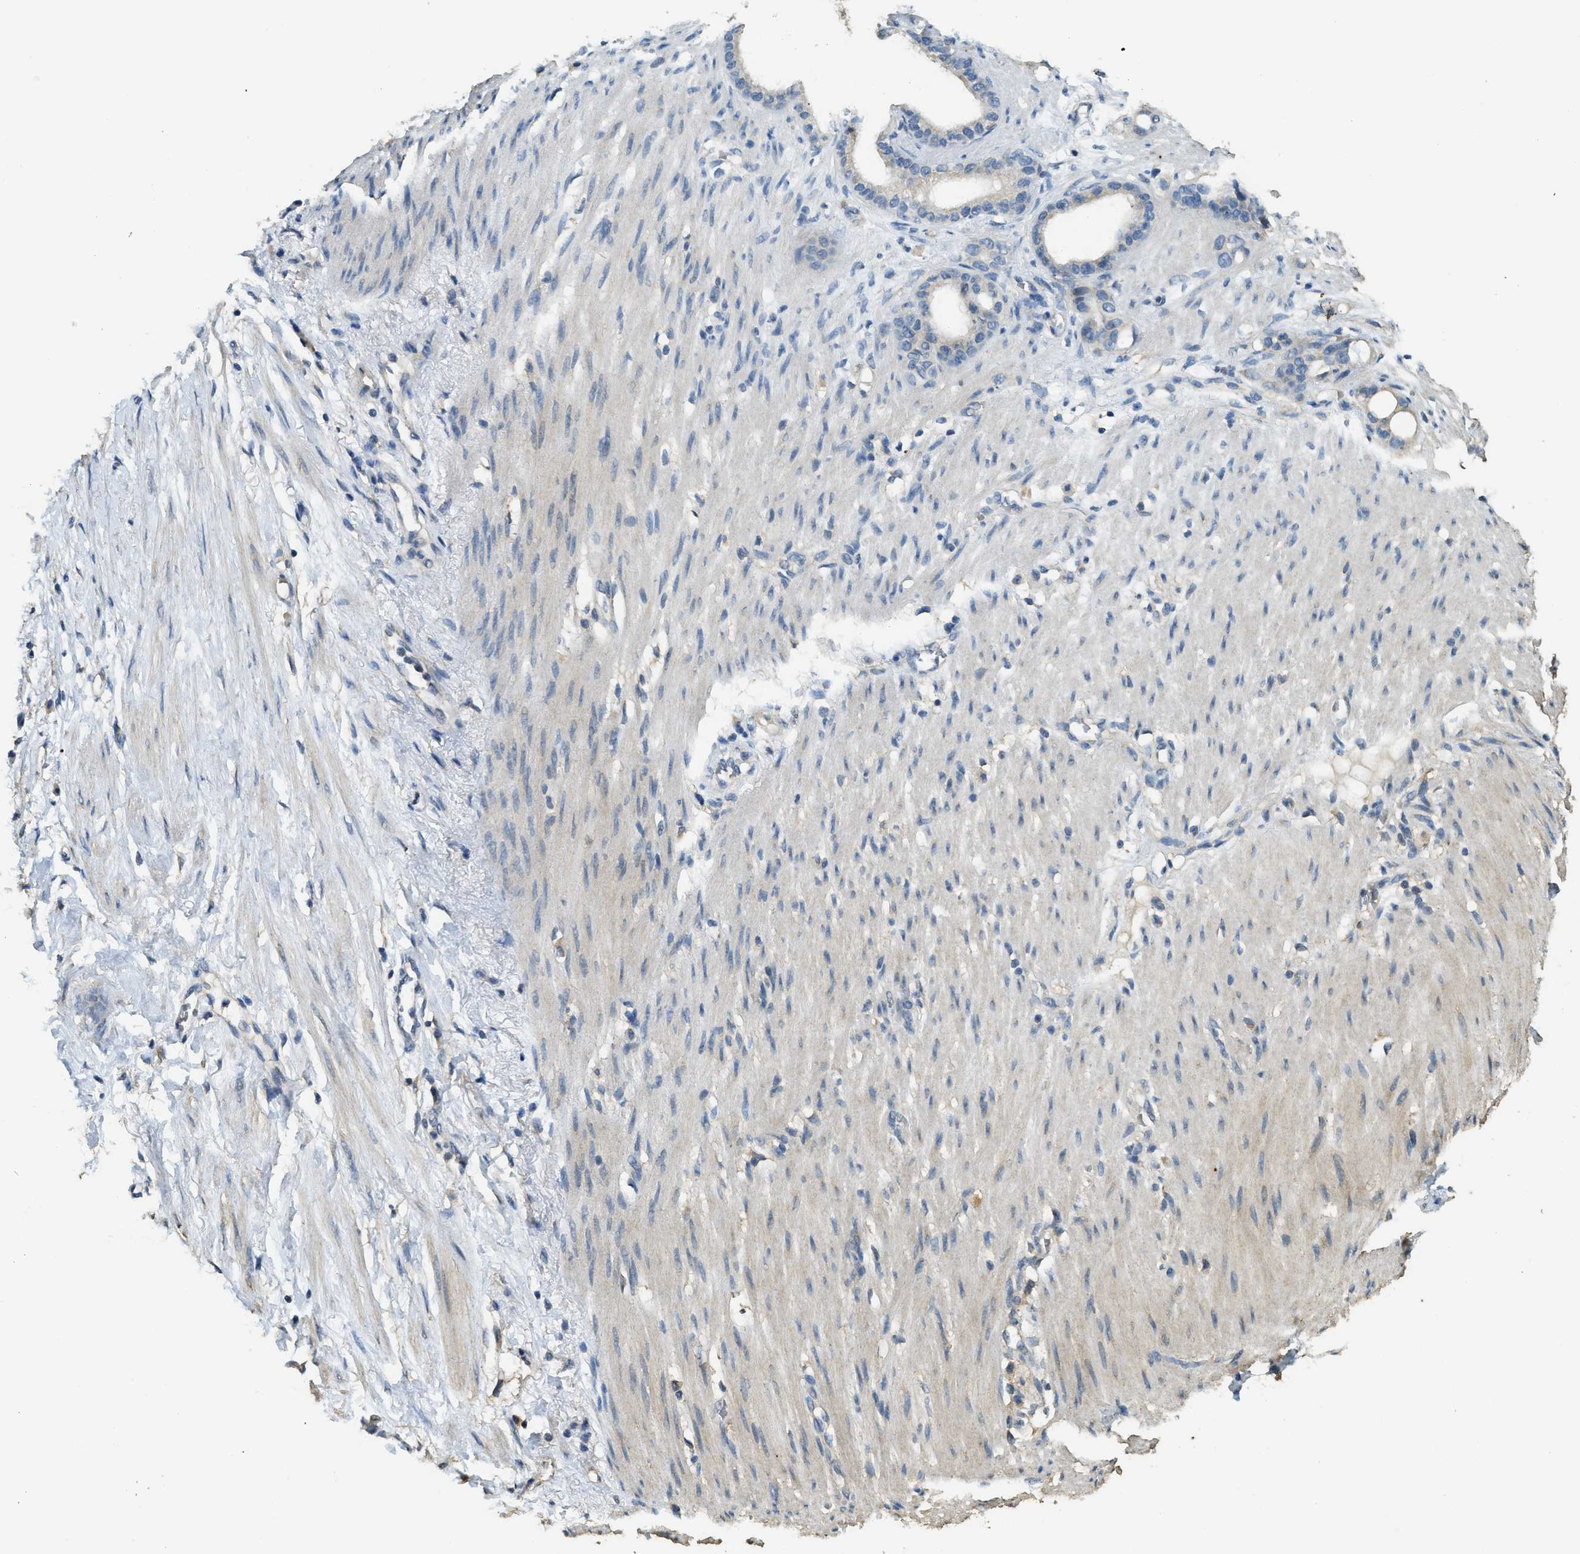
{"staining": {"intensity": "weak", "quantity": "<25%", "location": "cytoplasmic/membranous,nuclear"}, "tissue": "stomach cancer", "cell_type": "Tumor cells", "image_type": "cancer", "snomed": [{"axis": "morphology", "description": "Adenocarcinoma, NOS"}, {"axis": "topography", "description": "Stomach"}], "caption": "A high-resolution micrograph shows immunohistochemistry staining of stomach adenocarcinoma, which demonstrates no significant positivity in tumor cells. The staining is performed using DAB brown chromogen with nuclei counter-stained in using hematoxylin.", "gene": "CD276", "patient": {"sex": "female", "age": 75}}